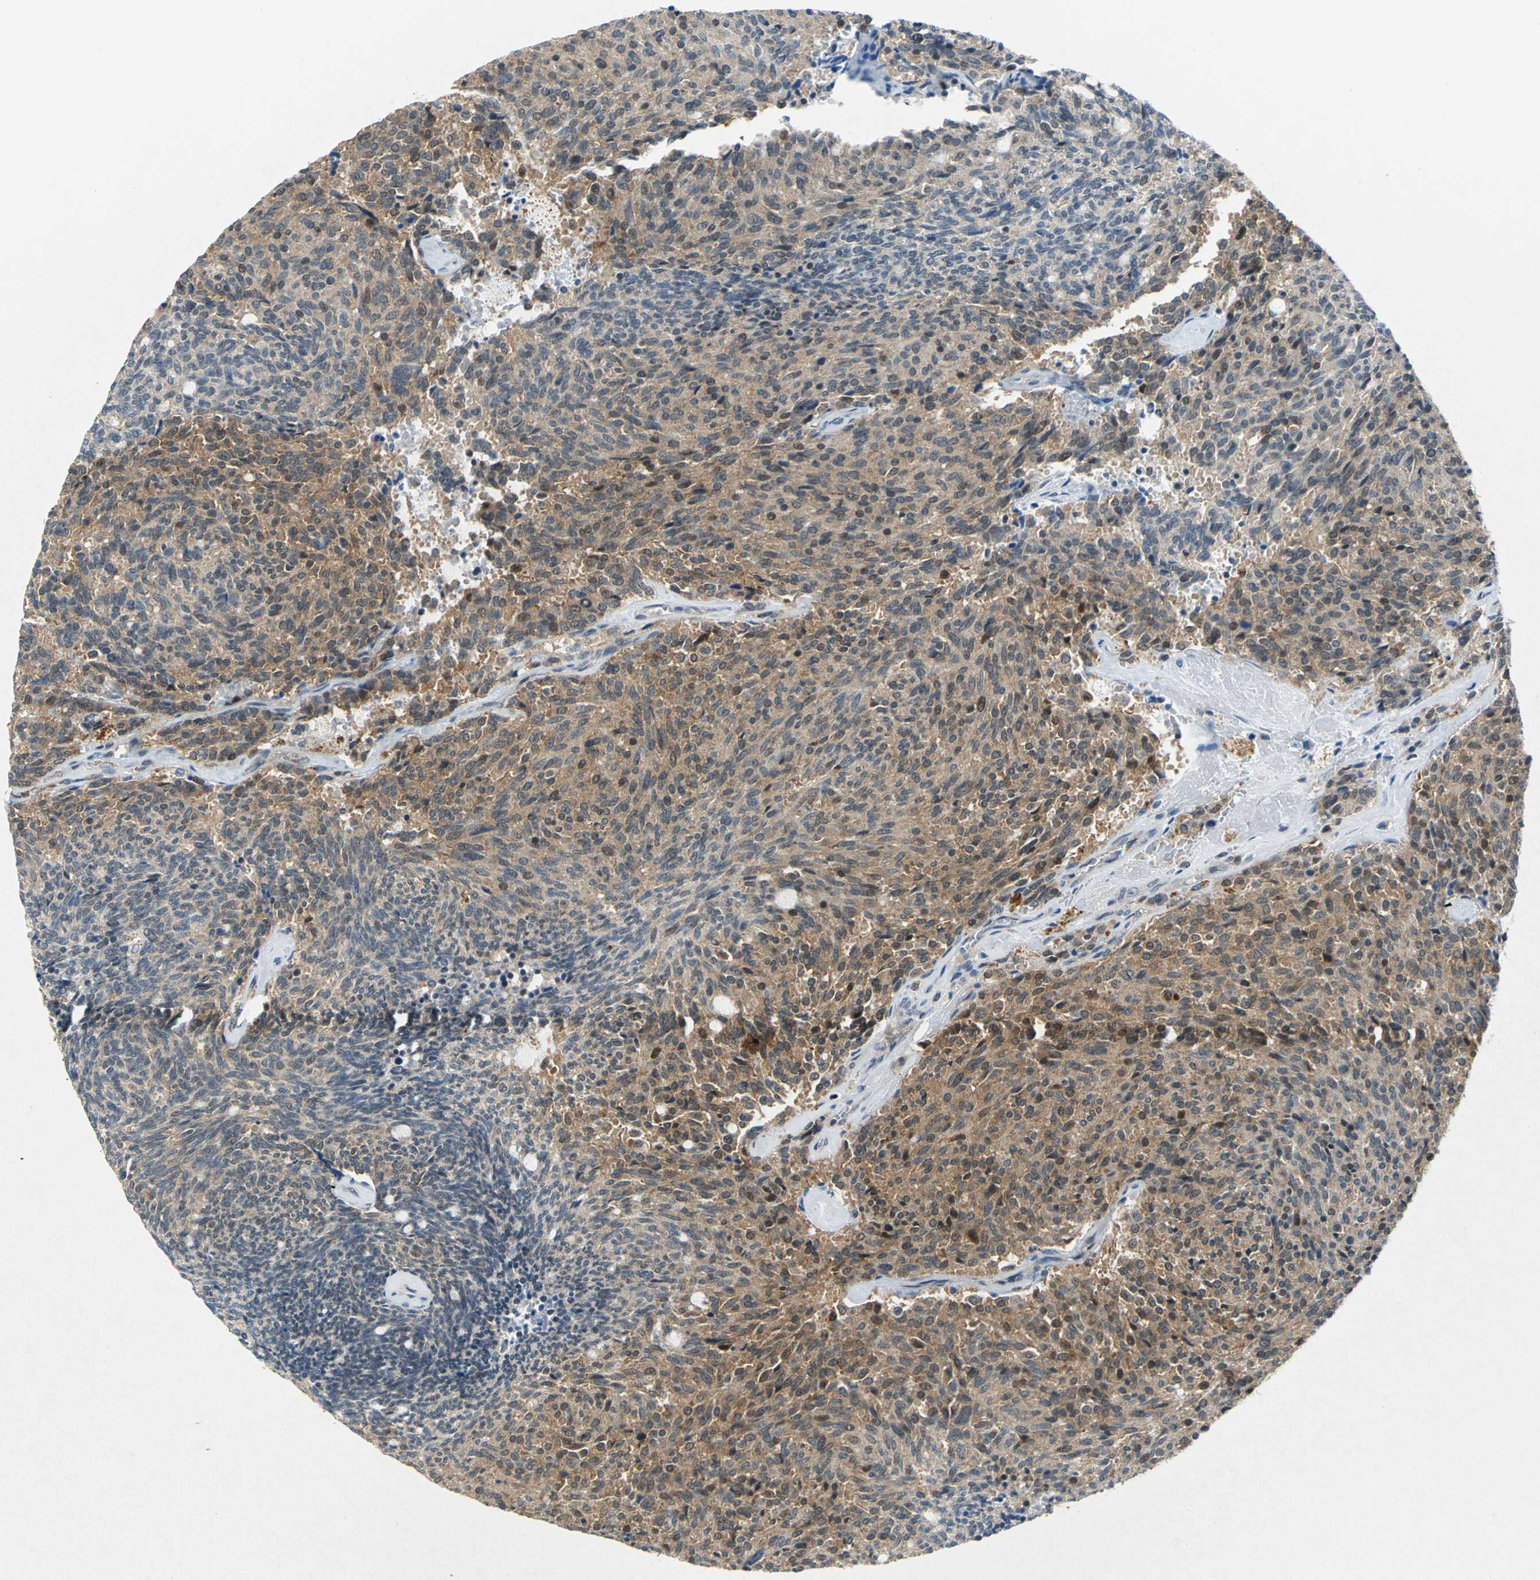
{"staining": {"intensity": "moderate", "quantity": "25%-75%", "location": "cytoplasmic/membranous"}, "tissue": "carcinoid", "cell_type": "Tumor cells", "image_type": "cancer", "snomed": [{"axis": "morphology", "description": "Carcinoid, malignant, NOS"}, {"axis": "topography", "description": "Pancreas"}], "caption": "Immunohistochemical staining of human carcinoid (malignant) demonstrates medium levels of moderate cytoplasmic/membranous positivity in approximately 25%-75% of tumor cells. (Stains: DAB in brown, nuclei in blue, Microscopy: brightfield microscopy at high magnification).", "gene": "PIN1", "patient": {"sex": "female", "age": 54}}